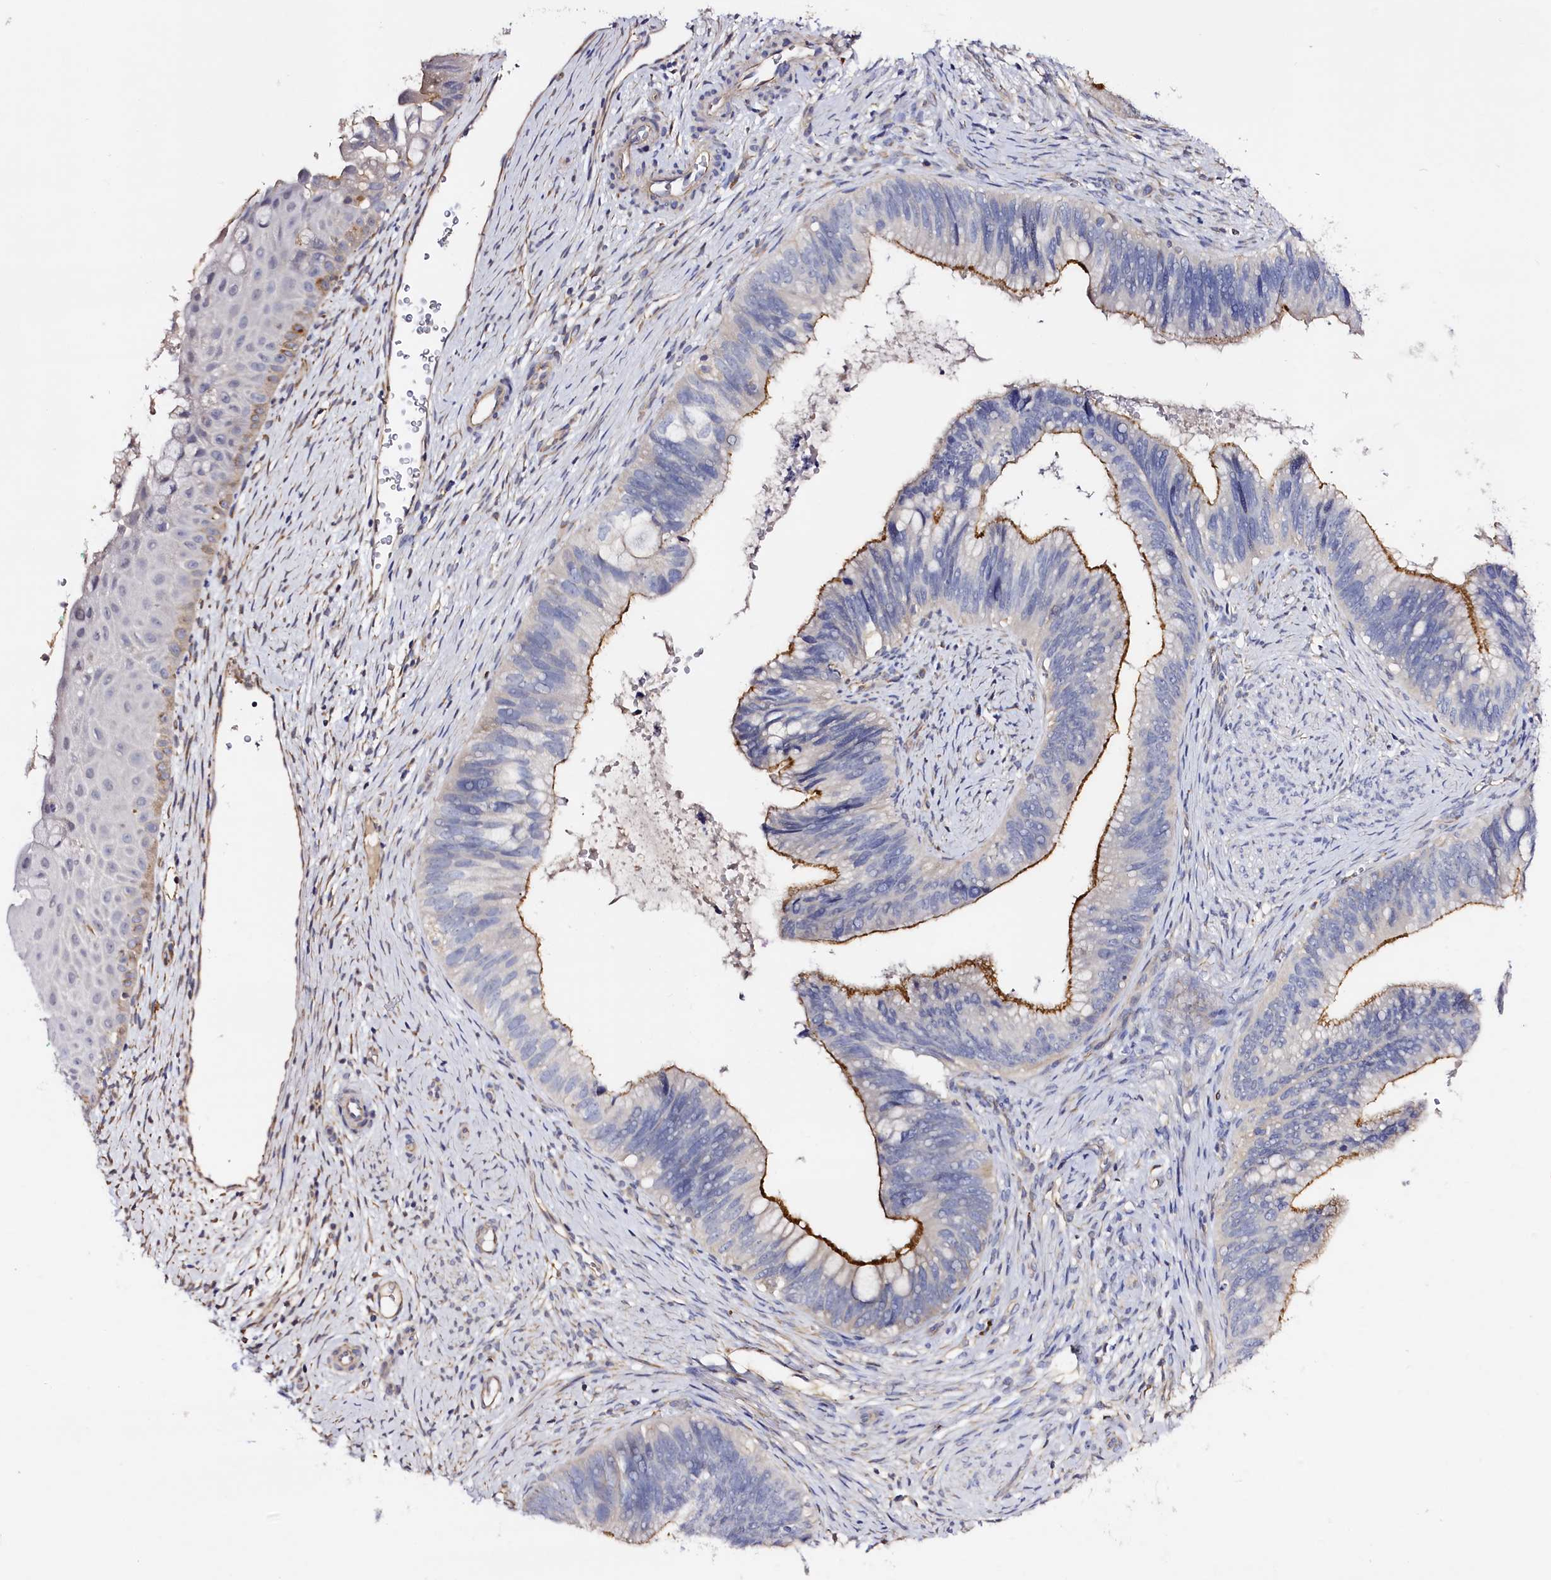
{"staining": {"intensity": "strong", "quantity": "25%-75%", "location": "cytoplasmic/membranous"}, "tissue": "cervical cancer", "cell_type": "Tumor cells", "image_type": "cancer", "snomed": [{"axis": "morphology", "description": "Adenocarcinoma, NOS"}, {"axis": "topography", "description": "Cervix"}], "caption": "This photomicrograph reveals immunohistochemistry staining of human cervical cancer (adenocarcinoma), with high strong cytoplasmic/membranous expression in approximately 25%-75% of tumor cells.", "gene": "SLC7A1", "patient": {"sex": "female", "age": 42}}